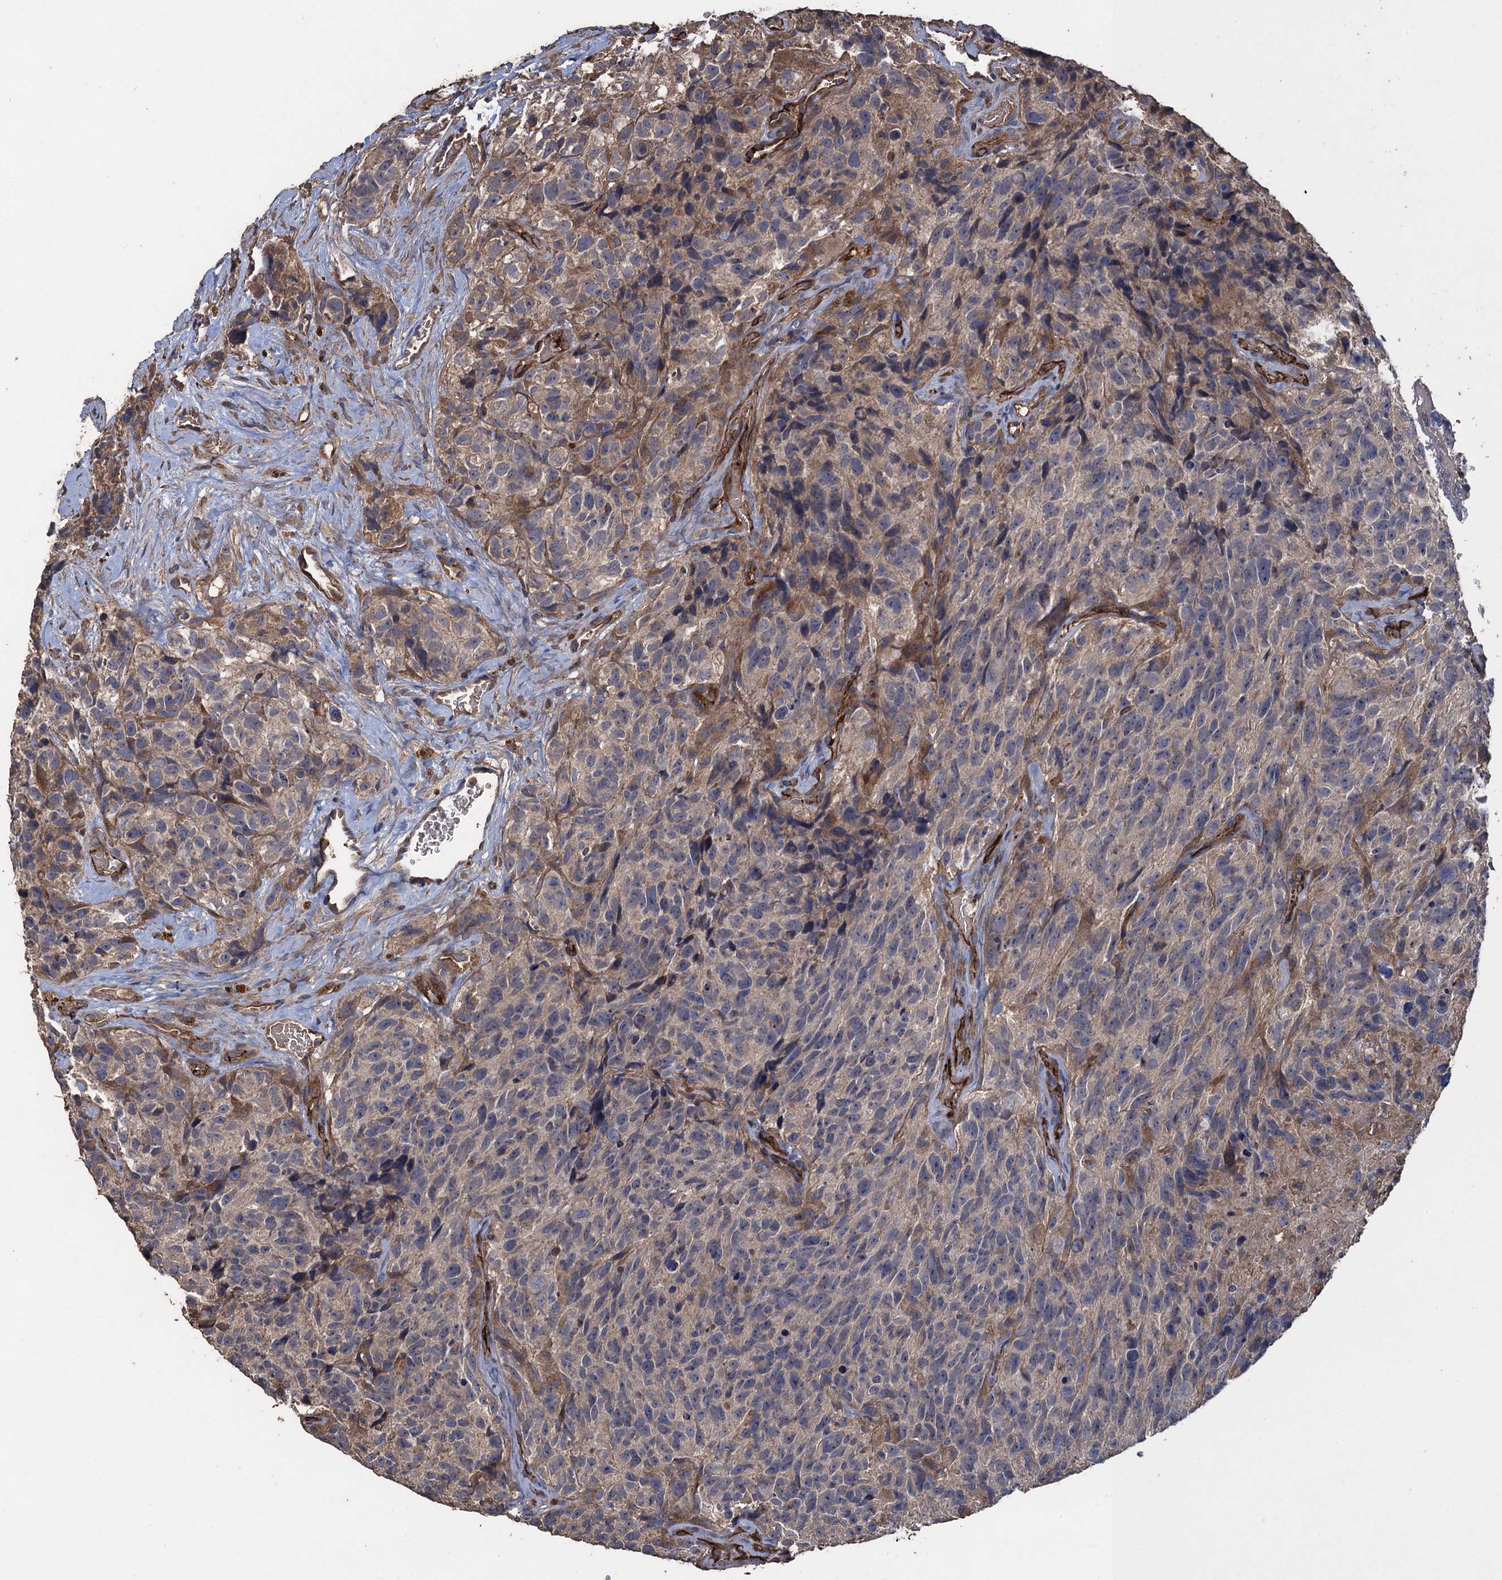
{"staining": {"intensity": "weak", "quantity": "25%-75%", "location": "cytoplasmic/membranous"}, "tissue": "glioma", "cell_type": "Tumor cells", "image_type": "cancer", "snomed": [{"axis": "morphology", "description": "Glioma, malignant, High grade"}, {"axis": "topography", "description": "Brain"}], "caption": "Immunohistochemistry image of human glioma stained for a protein (brown), which displays low levels of weak cytoplasmic/membranous staining in about 25%-75% of tumor cells.", "gene": "TXNDC11", "patient": {"sex": "male", "age": 69}}